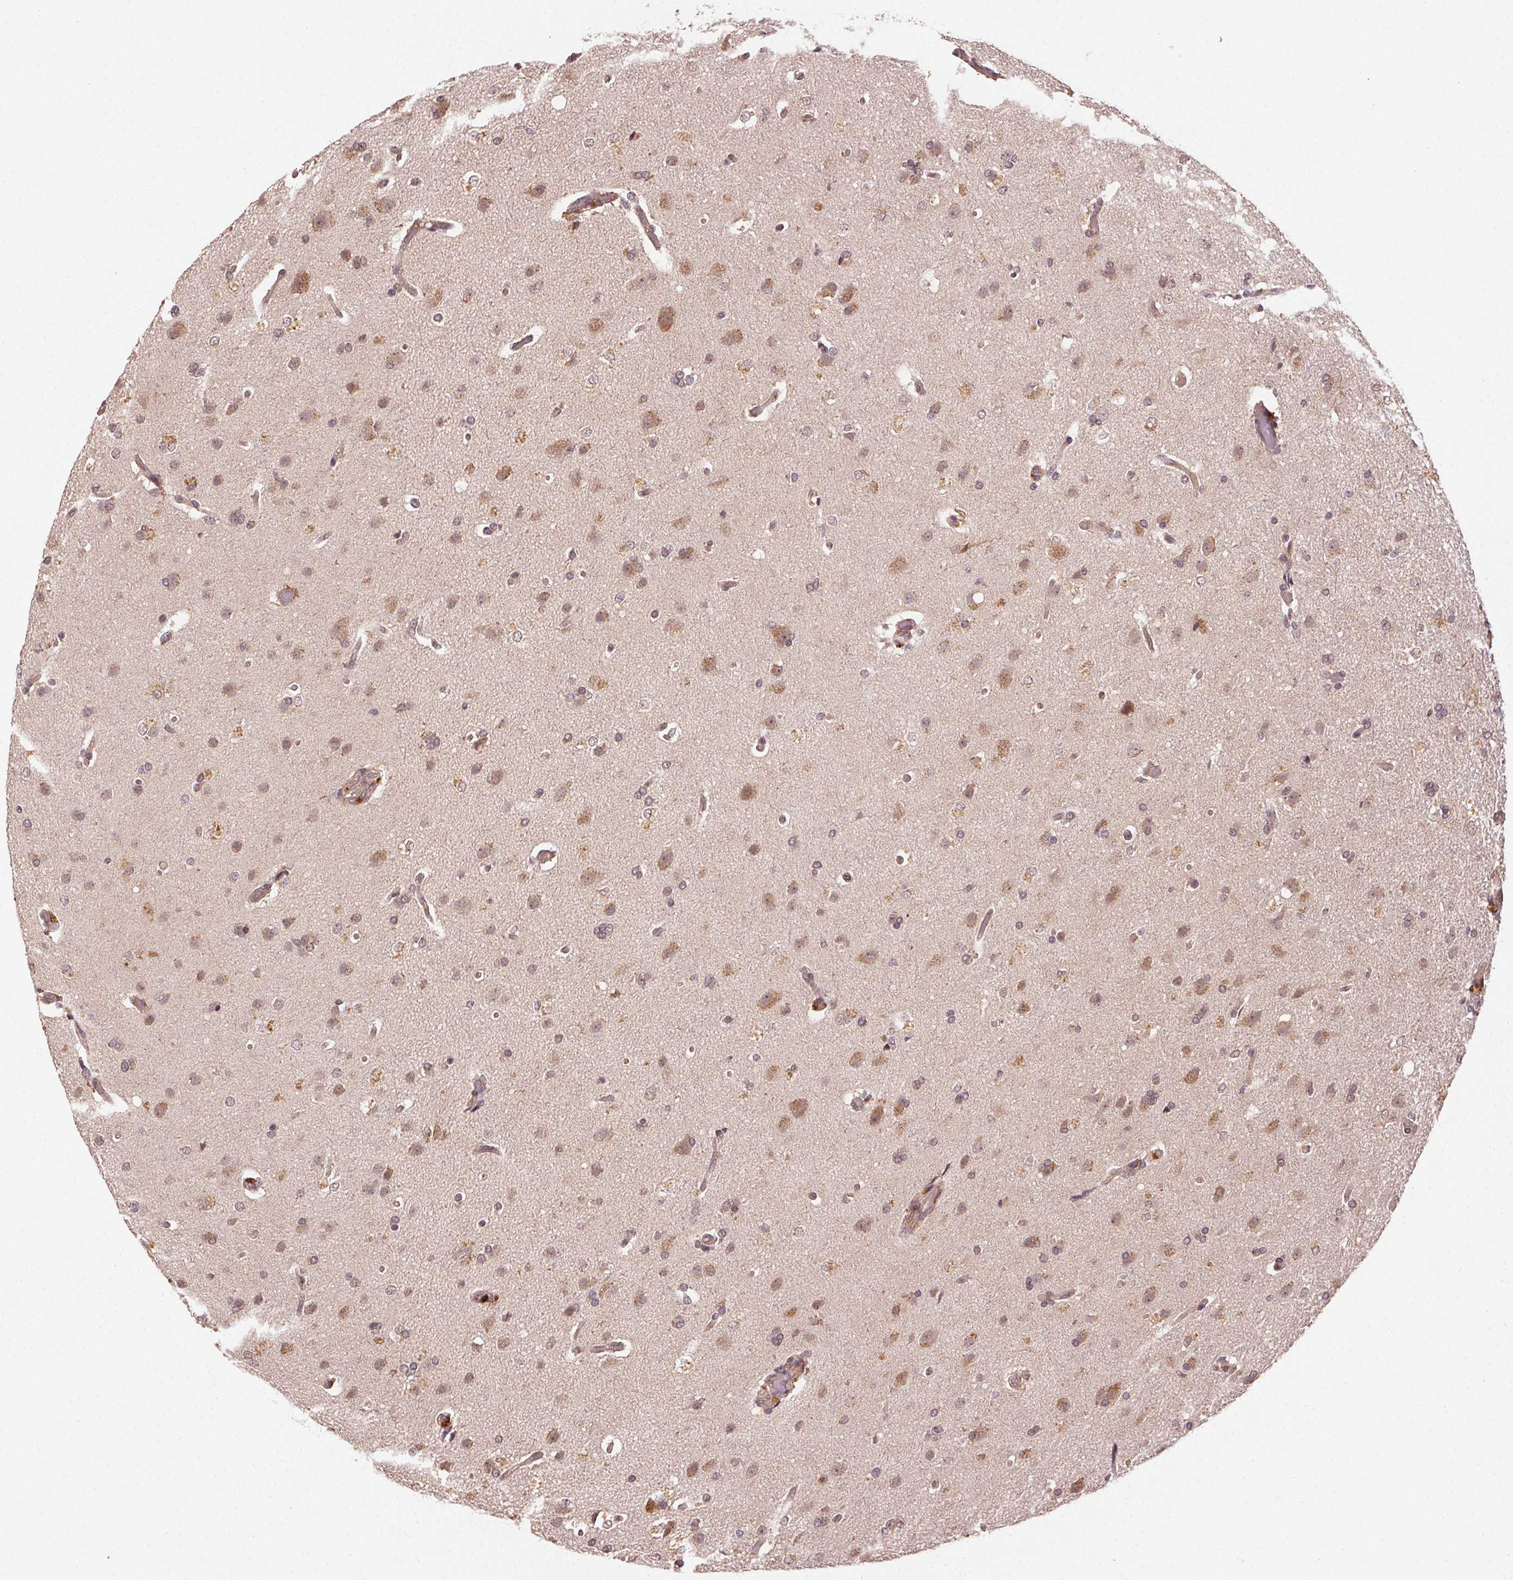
{"staining": {"intensity": "moderate", "quantity": "25%-75%", "location": "cytoplasmic/membranous"}, "tissue": "glioma", "cell_type": "Tumor cells", "image_type": "cancer", "snomed": [{"axis": "morphology", "description": "Glioma, malignant, High grade"}, {"axis": "topography", "description": "Brain"}], "caption": "Tumor cells show medium levels of moderate cytoplasmic/membranous staining in about 25%-75% of cells in glioma. The protein is stained brown, and the nuclei are stained in blue (DAB IHC with brightfield microscopy, high magnification).", "gene": "KLHL15", "patient": {"sex": "male", "age": 68}}